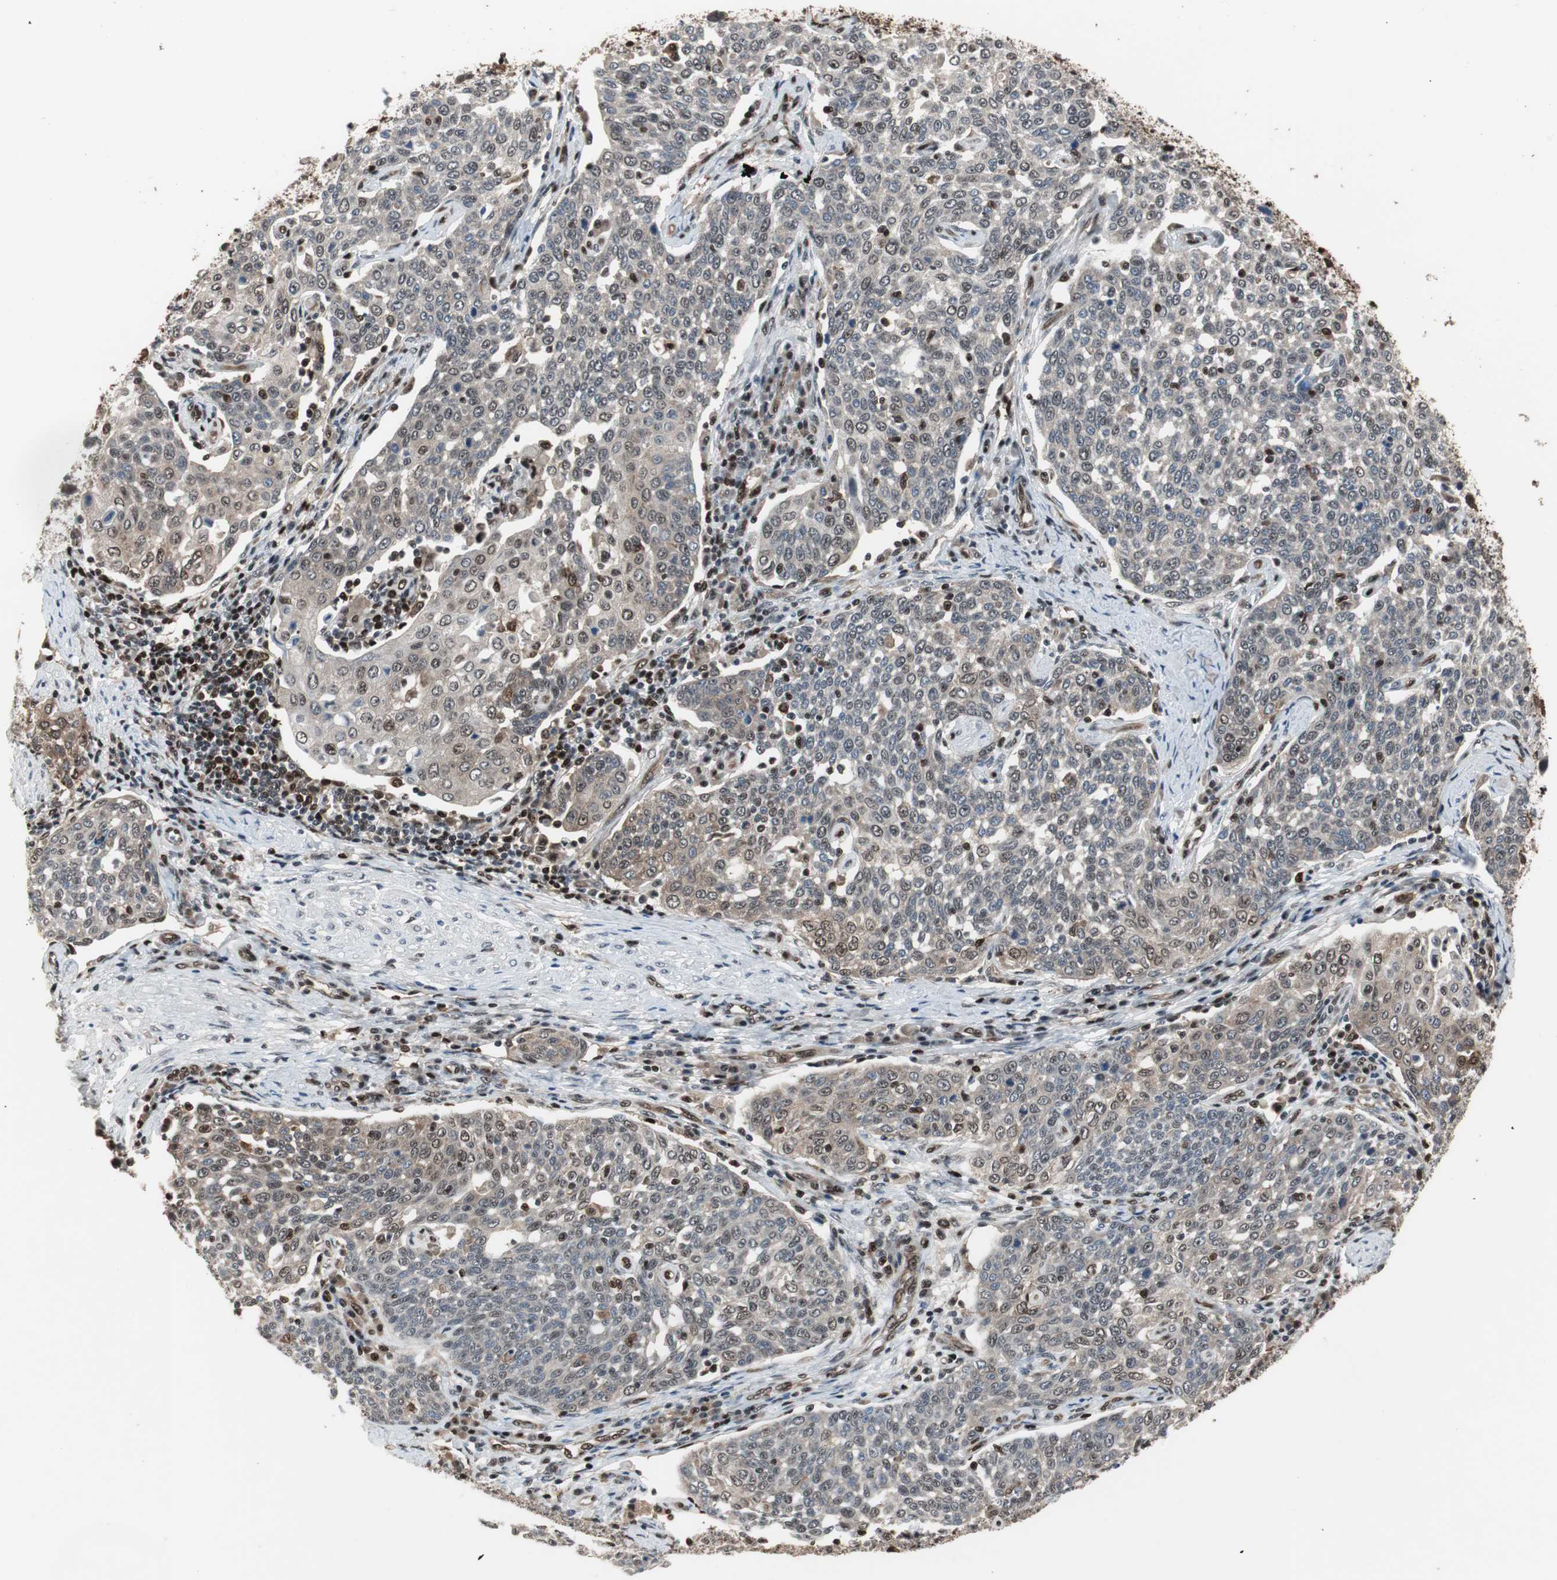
{"staining": {"intensity": "weak", "quantity": "25%-75%", "location": "cytoplasmic/membranous,nuclear"}, "tissue": "cervical cancer", "cell_type": "Tumor cells", "image_type": "cancer", "snomed": [{"axis": "morphology", "description": "Squamous cell carcinoma, NOS"}, {"axis": "topography", "description": "Cervix"}], "caption": "The image displays a brown stain indicating the presence of a protein in the cytoplasmic/membranous and nuclear of tumor cells in cervical squamous cell carcinoma. (DAB (3,3'-diaminobenzidine) IHC with brightfield microscopy, high magnification).", "gene": "ACLY", "patient": {"sex": "female", "age": 34}}